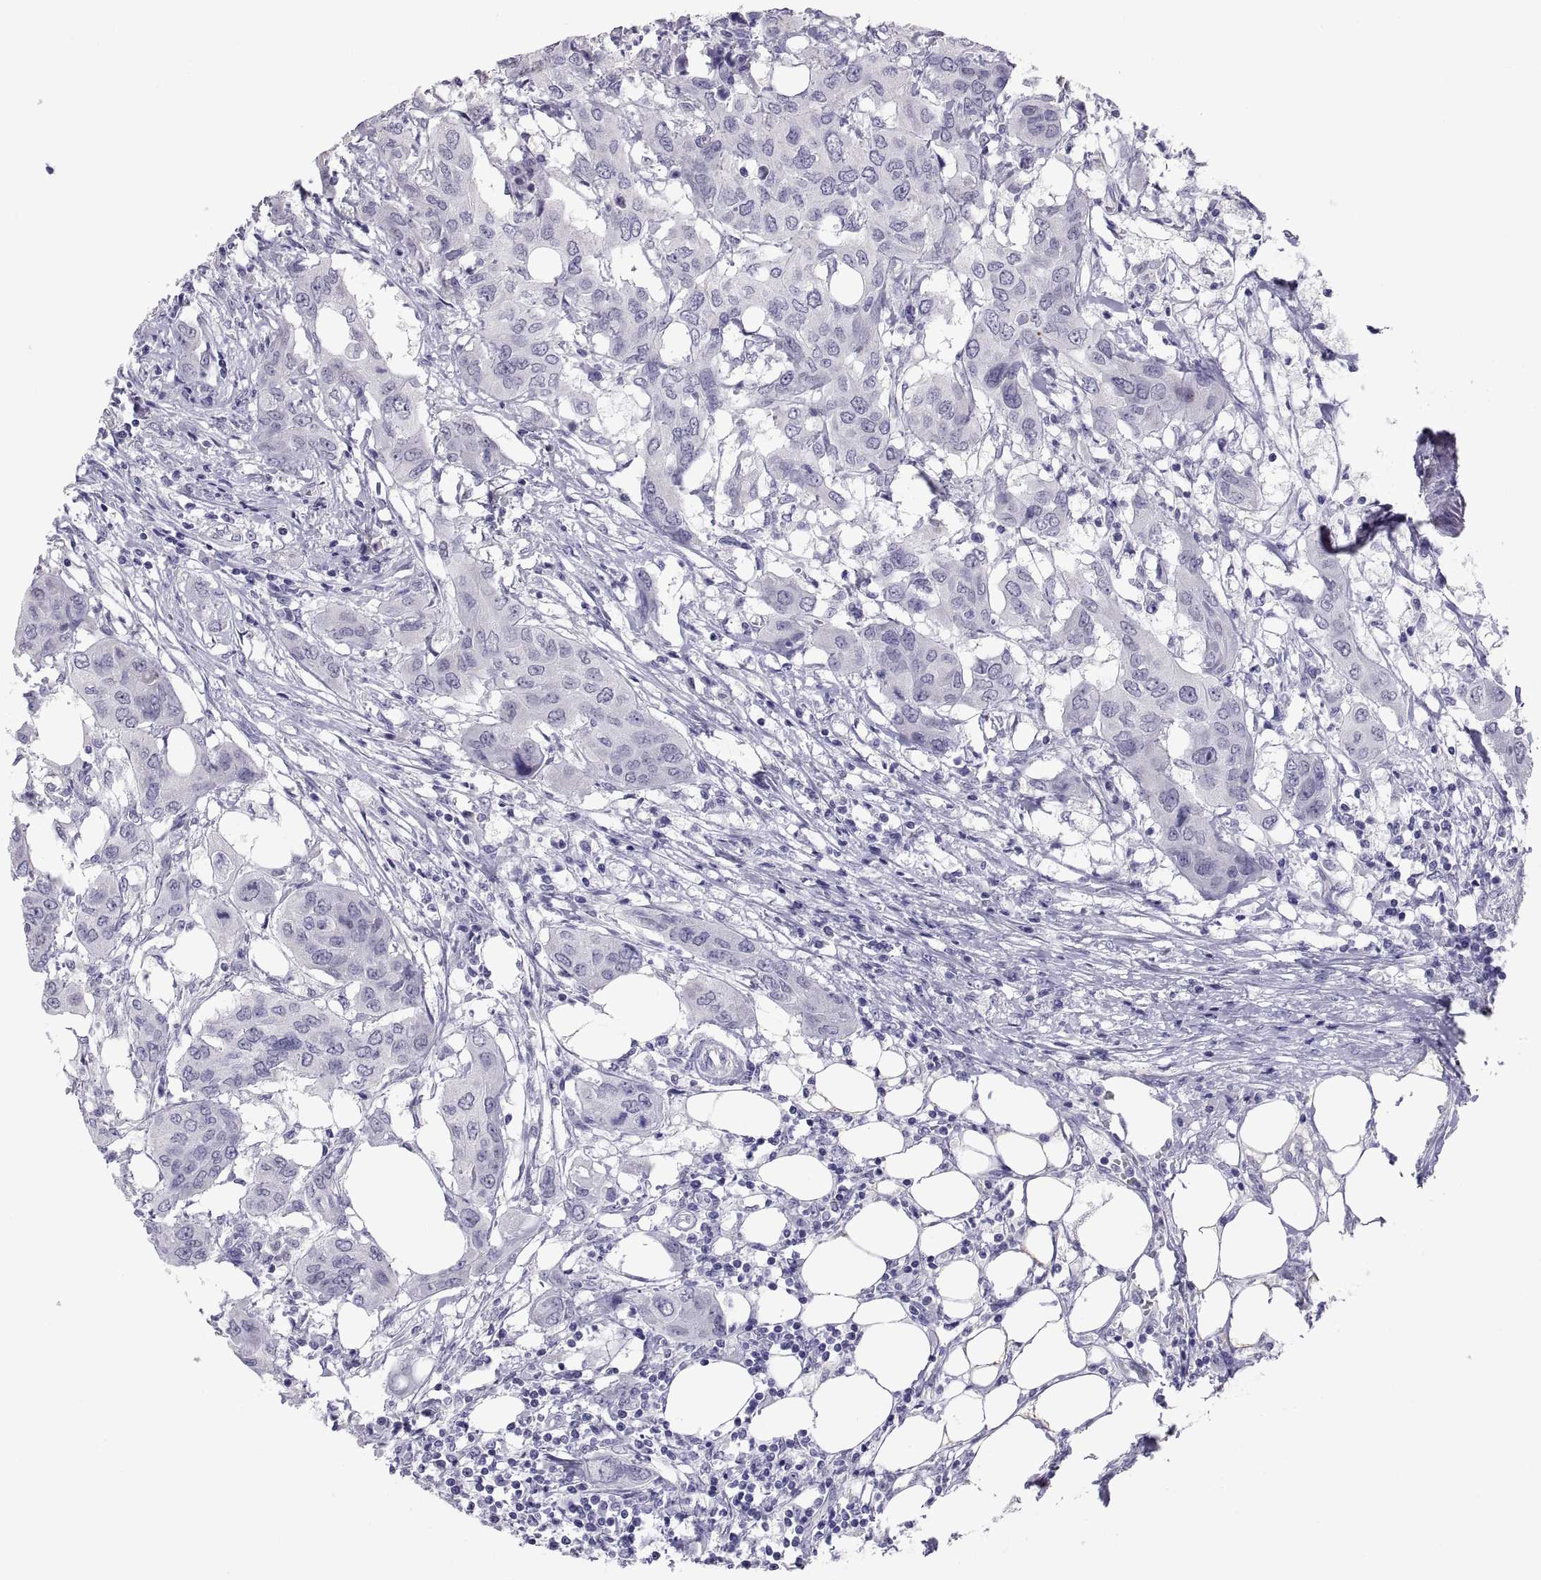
{"staining": {"intensity": "negative", "quantity": "none", "location": "none"}, "tissue": "urothelial cancer", "cell_type": "Tumor cells", "image_type": "cancer", "snomed": [{"axis": "morphology", "description": "Urothelial carcinoma, NOS"}, {"axis": "morphology", "description": "Urothelial carcinoma, High grade"}, {"axis": "topography", "description": "Urinary bladder"}], "caption": "Image shows no protein staining in tumor cells of transitional cell carcinoma tissue.", "gene": "FAM170A", "patient": {"sex": "male", "age": 63}}